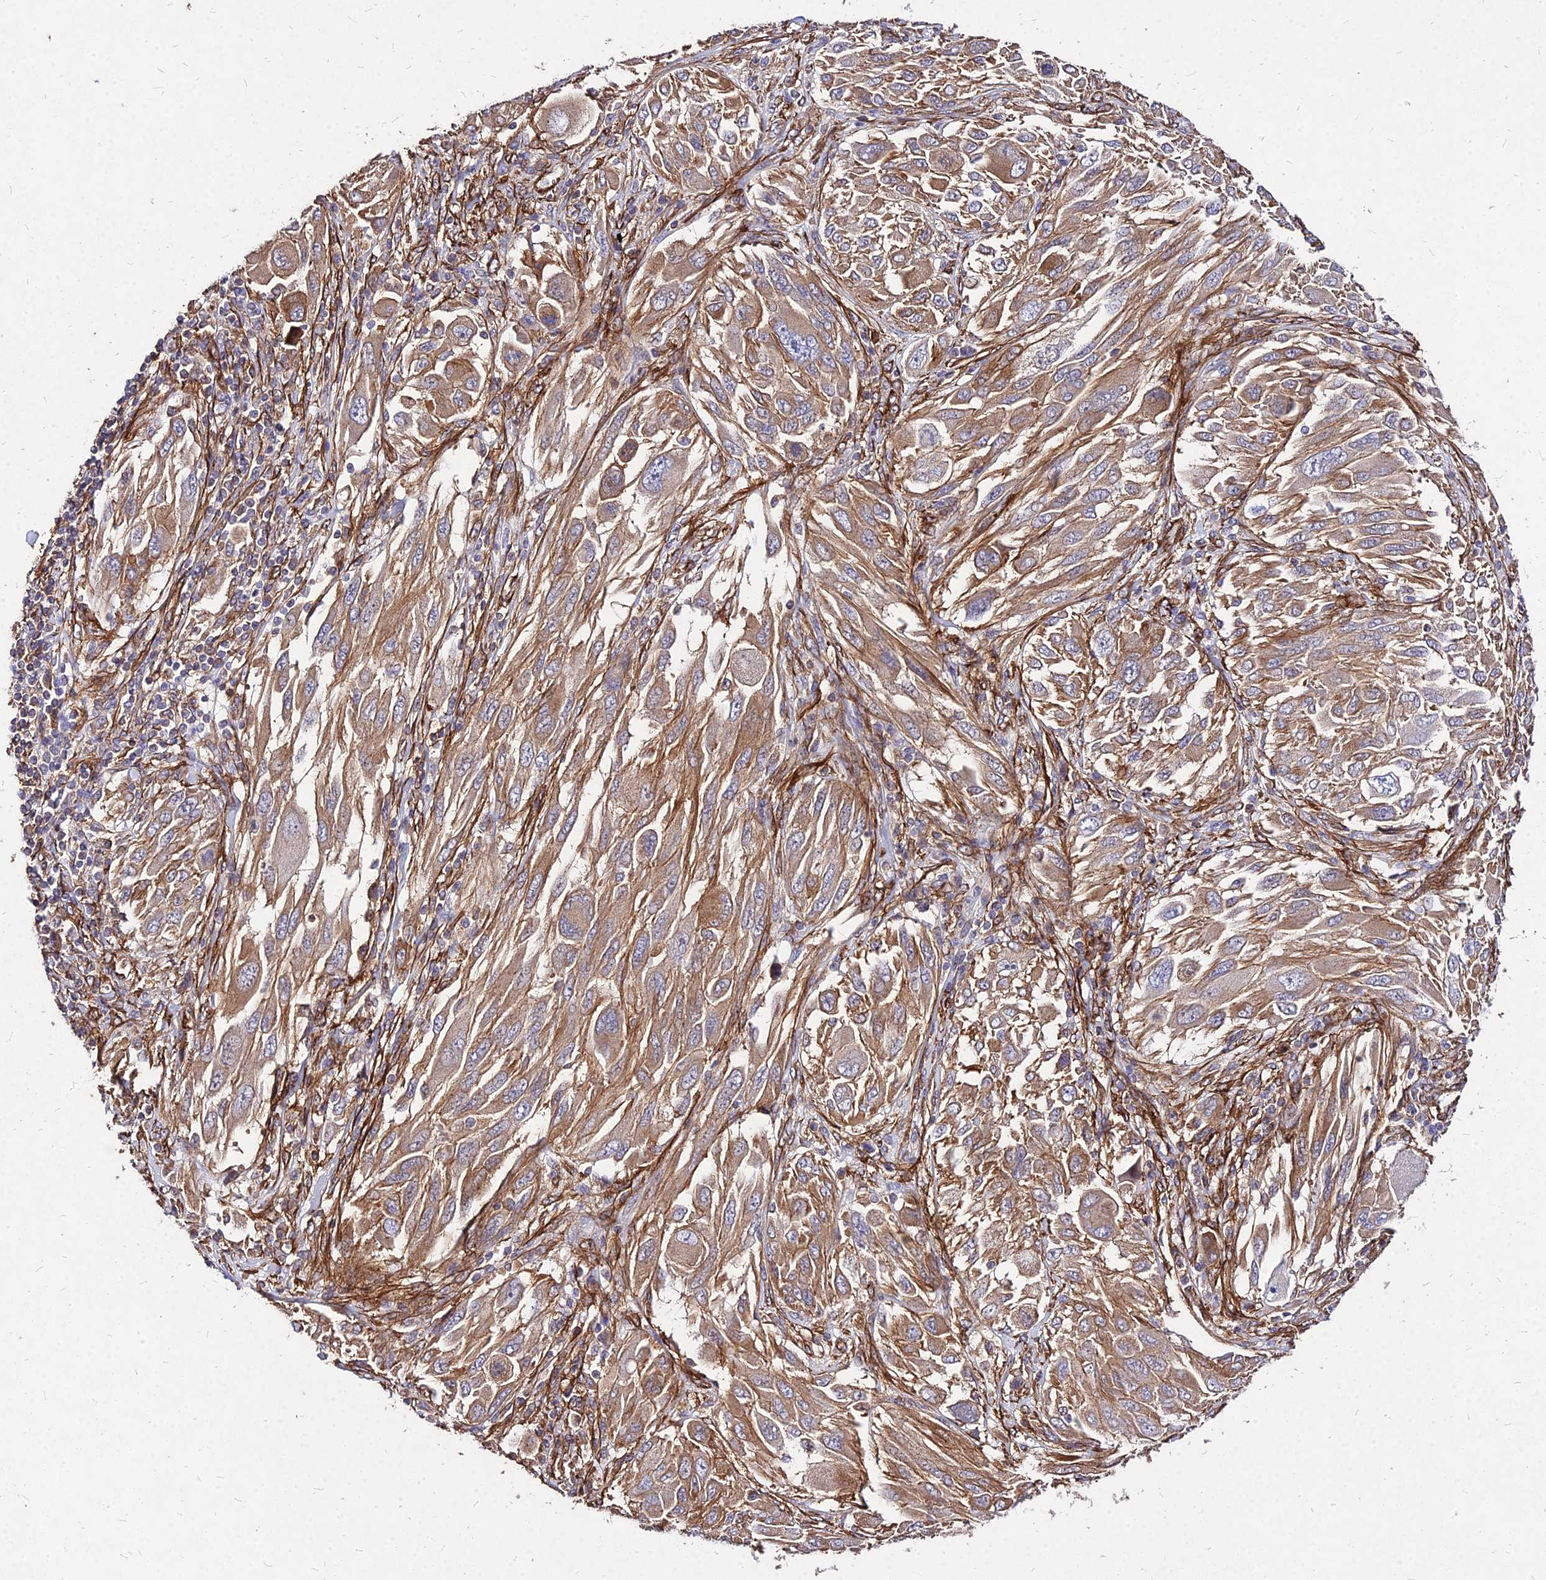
{"staining": {"intensity": "moderate", "quantity": ">75%", "location": "cytoplasmic/membranous"}, "tissue": "melanoma", "cell_type": "Tumor cells", "image_type": "cancer", "snomed": [{"axis": "morphology", "description": "Malignant melanoma, NOS"}, {"axis": "topography", "description": "Skin"}], "caption": "DAB immunohistochemical staining of melanoma displays moderate cytoplasmic/membranous protein expression in approximately >75% of tumor cells.", "gene": "EFCC1", "patient": {"sex": "female", "age": 91}}